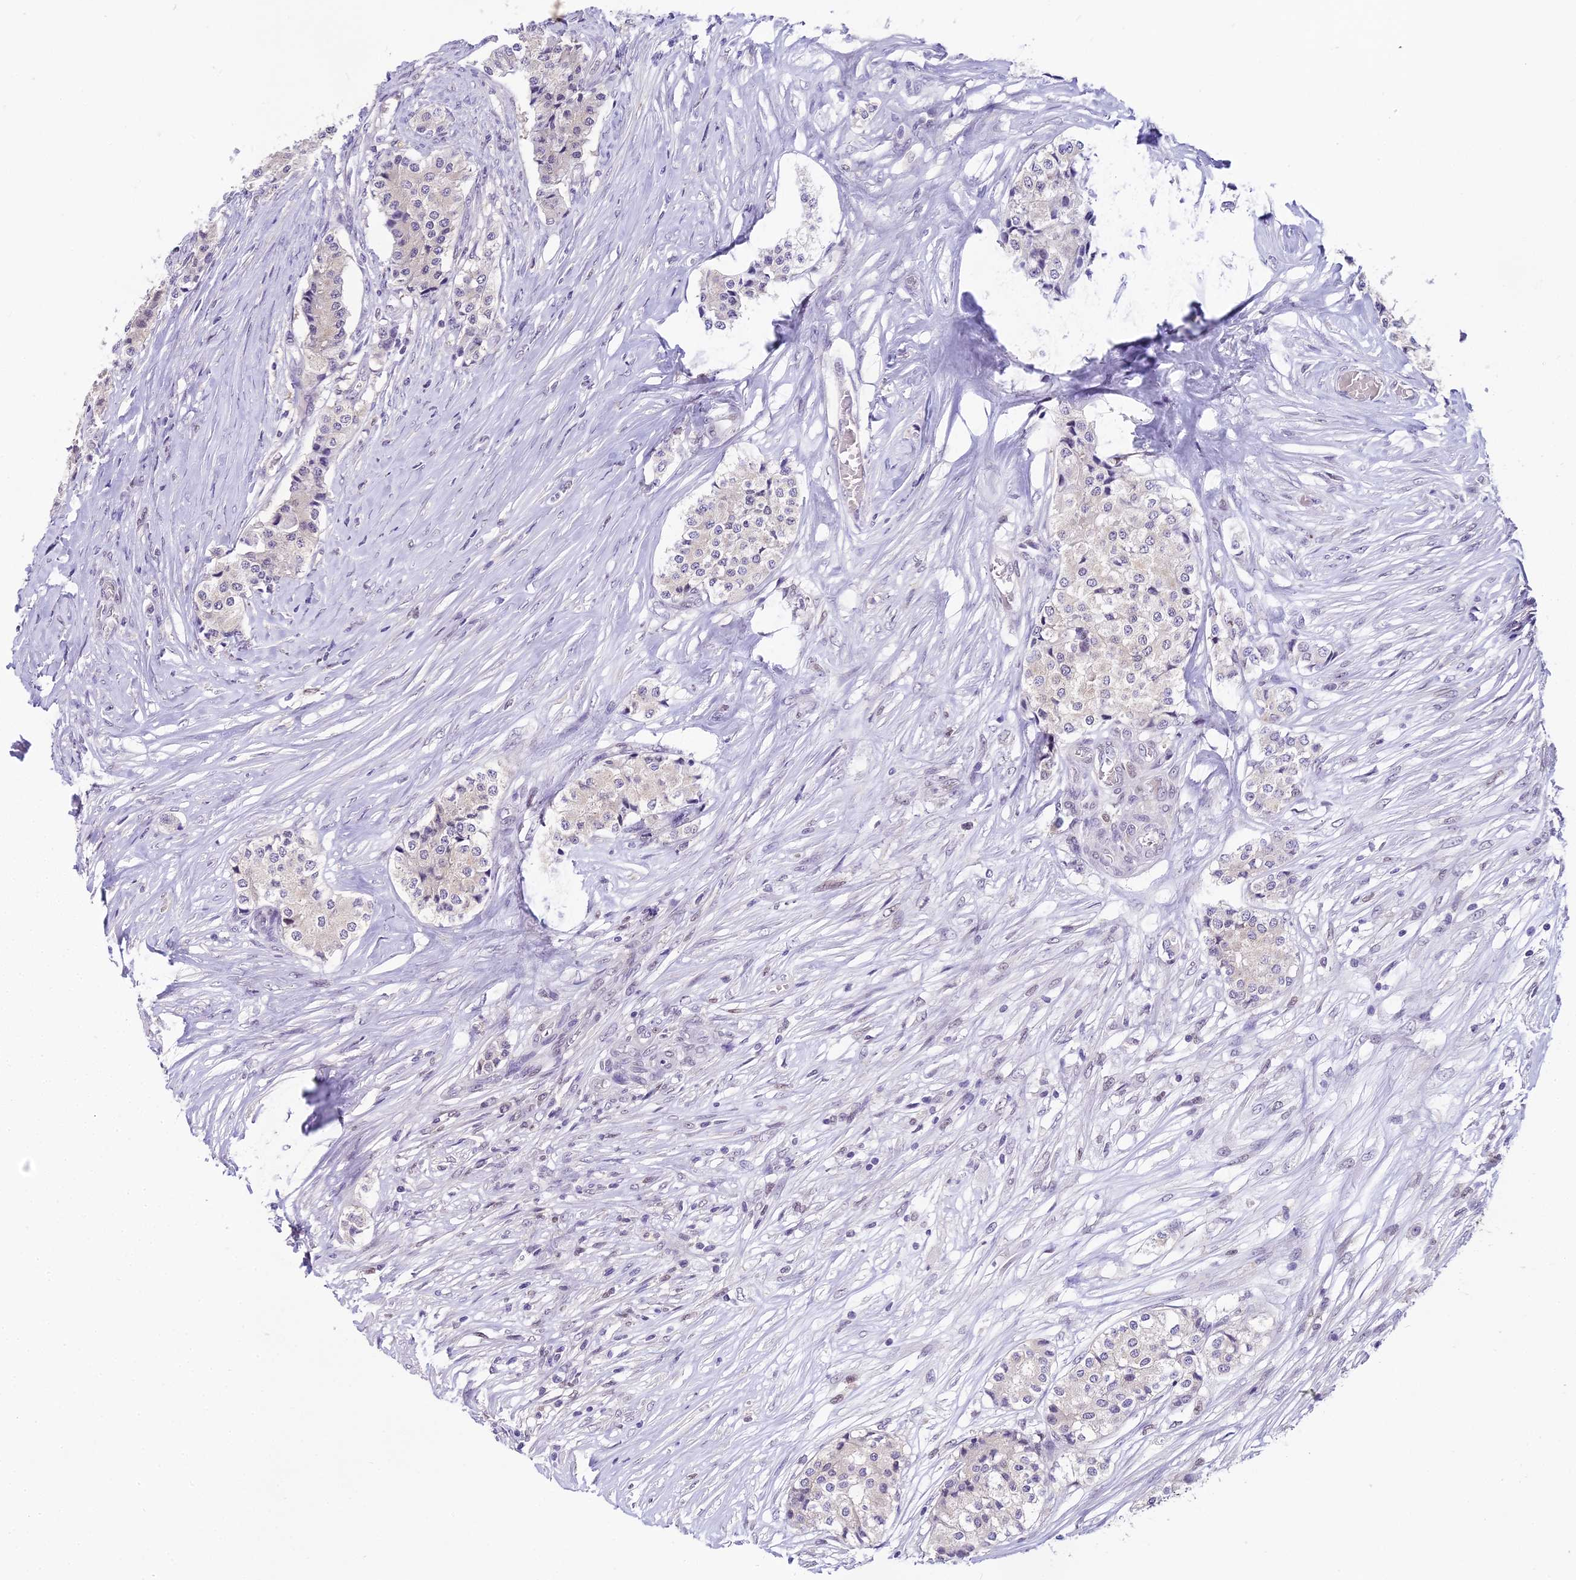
{"staining": {"intensity": "negative", "quantity": "none", "location": "none"}, "tissue": "carcinoid", "cell_type": "Tumor cells", "image_type": "cancer", "snomed": [{"axis": "morphology", "description": "Carcinoid, malignant, NOS"}, {"axis": "topography", "description": "Colon"}], "caption": "This photomicrograph is of carcinoid (malignant) stained with IHC to label a protein in brown with the nuclei are counter-stained blue. There is no staining in tumor cells.", "gene": "MAT2A", "patient": {"sex": "female", "age": 52}}